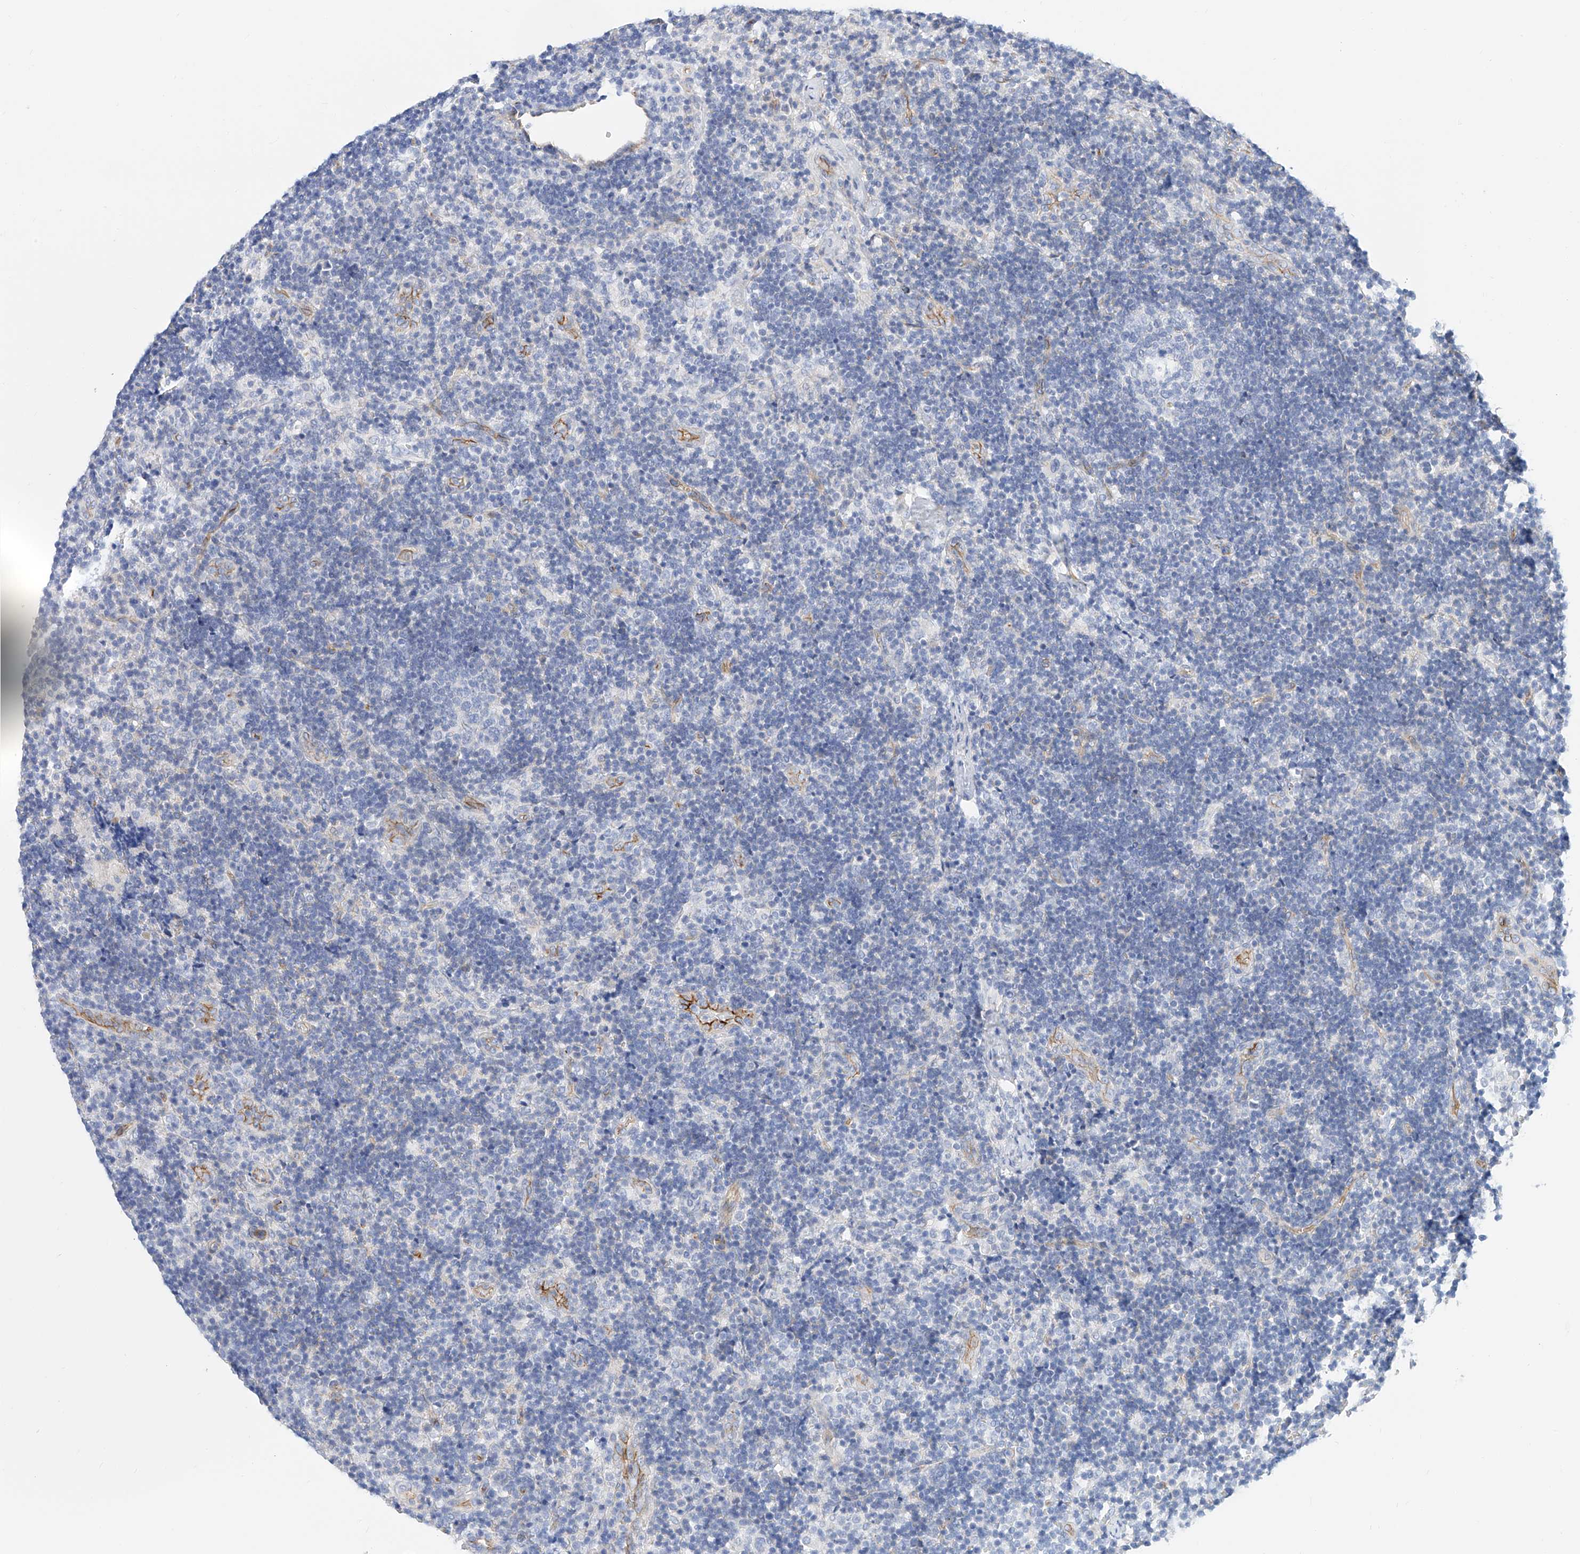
{"staining": {"intensity": "negative", "quantity": "none", "location": "none"}, "tissue": "lymph node", "cell_type": "Germinal center cells", "image_type": "normal", "snomed": [{"axis": "morphology", "description": "Normal tissue, NOS"}, {"axis": "topography", "description": "Lymph node"}], "caption": "Micrograph shows no protein positivity in germinal center cells of normal lymph node.", "gene": "SBSPON", "patient": {"sex": "female", "age": 22}}